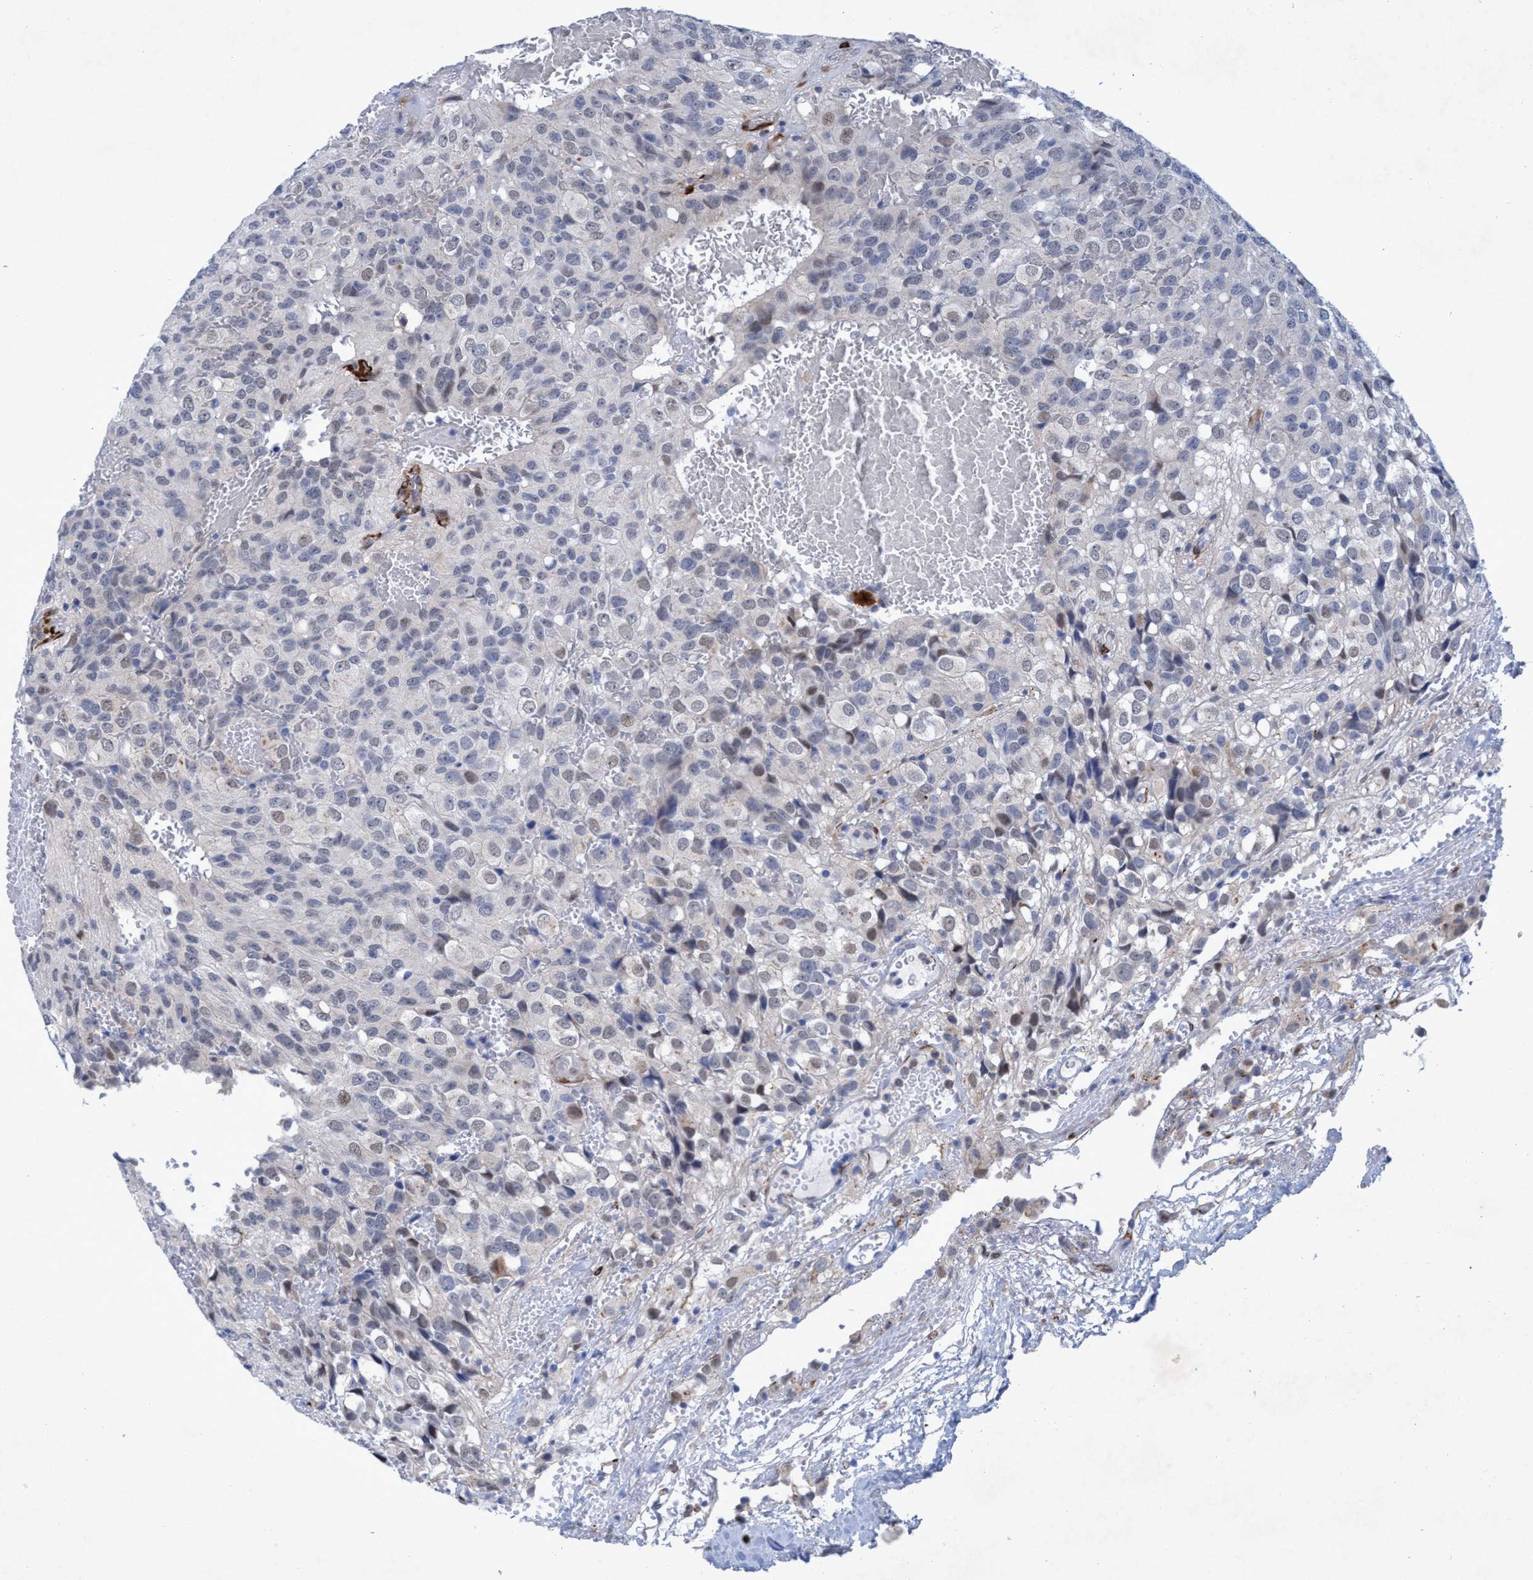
{"staining": {"intensity": "weak", "quantity": "<25%", "location": "nuclear"}, "tissue": "glioma", "cell_type": "Tumor cells", "image_type": "cancer", "snomed": [{"axis": "morphology", "description": "Glioma, malignant, High grade"}, {"axis": "topography", "description": "Brain"}], "caption": "High power microscopy image of an IHC image of malignant glioma (high-grade), revealing no significant staining in tumor cells.", "gene": "SLC43A2", "patient": {"sex": "male", "age": 32}}